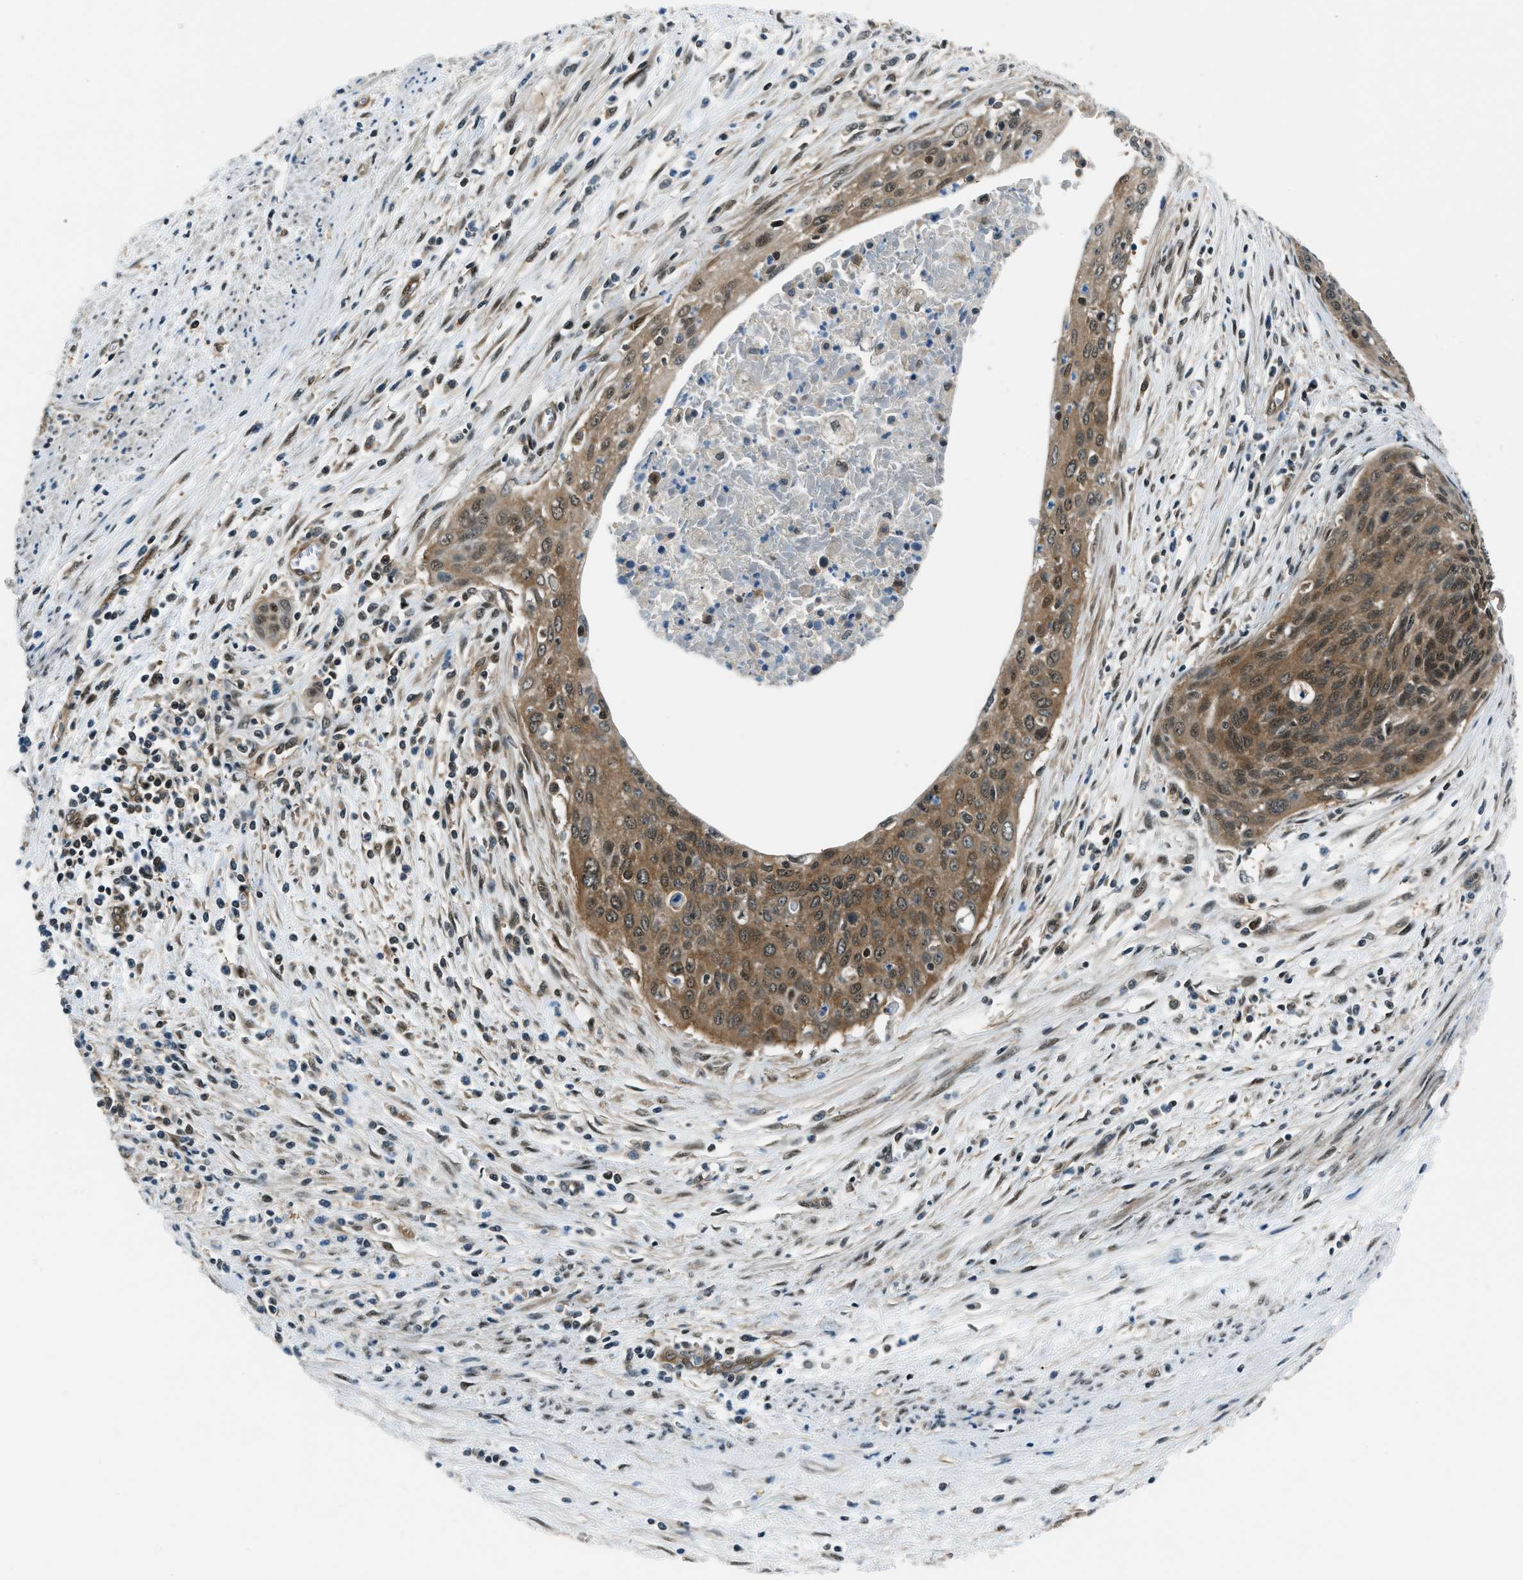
{"staining": {"intensity": "moderate", "quantity": ">75%", "location": "cytoplasmic/membranous,nuclear"}, "tissue": "cervical cancer", "cell_type": "Tumor cells", "image_type": "cancer", "snomed": [{"axis": "morphology", "description": "Squamous cell carcinoma, NOS"}, {"axis": "topography", "description": "Cervix"}], "caption": "Tumor cells demonstrate moderate cytoplasmic/membranous and nuclear expression in approximately >75% of cells in cervical cancer (squamous cell carcinoma). The protein is shown in brown color, while the nuclei are stained blue.", "gene": "NUDCD3", "patient": {"sex": "female", "age": 55}}